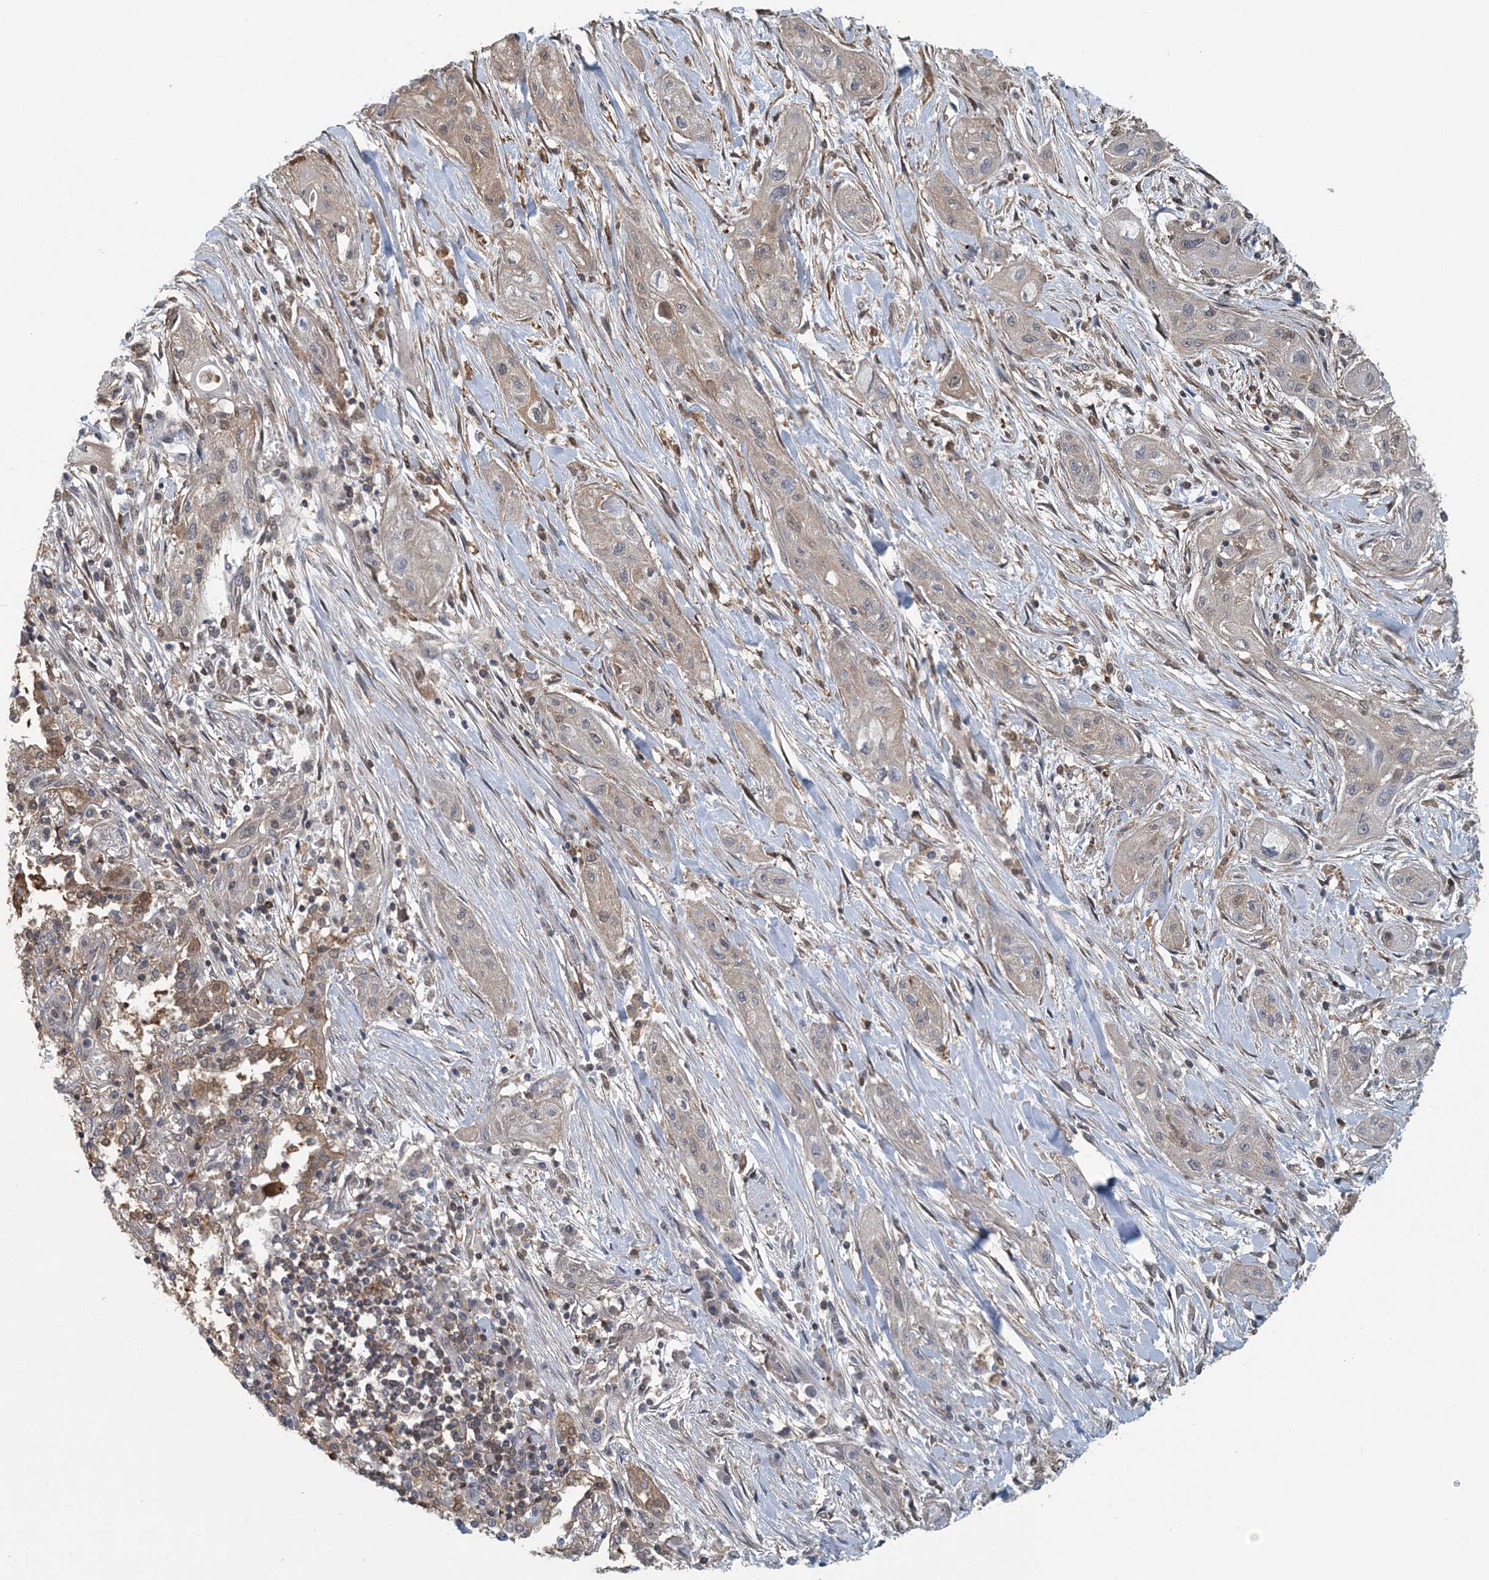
{"staining": {"intensity": "weak", "quantity": "<25%", "location": "cytoplasmic/membranous"}, "tissue": "lung cancer", "cell_type": "Tumor cells", "image_type": "cancer", "snomed": [{"axis": "morphology", "description": "Squamous cell carcinoma, NOS"}, {"axis": "topography", "description": "Lung"}], "caption": "Lung squamous cell carcinoma was stained to show a protein in brown. There is no significant staining in tumor cells.", "gene": "HIKESHI", "patient": {"sex": "female", "age": 47}}